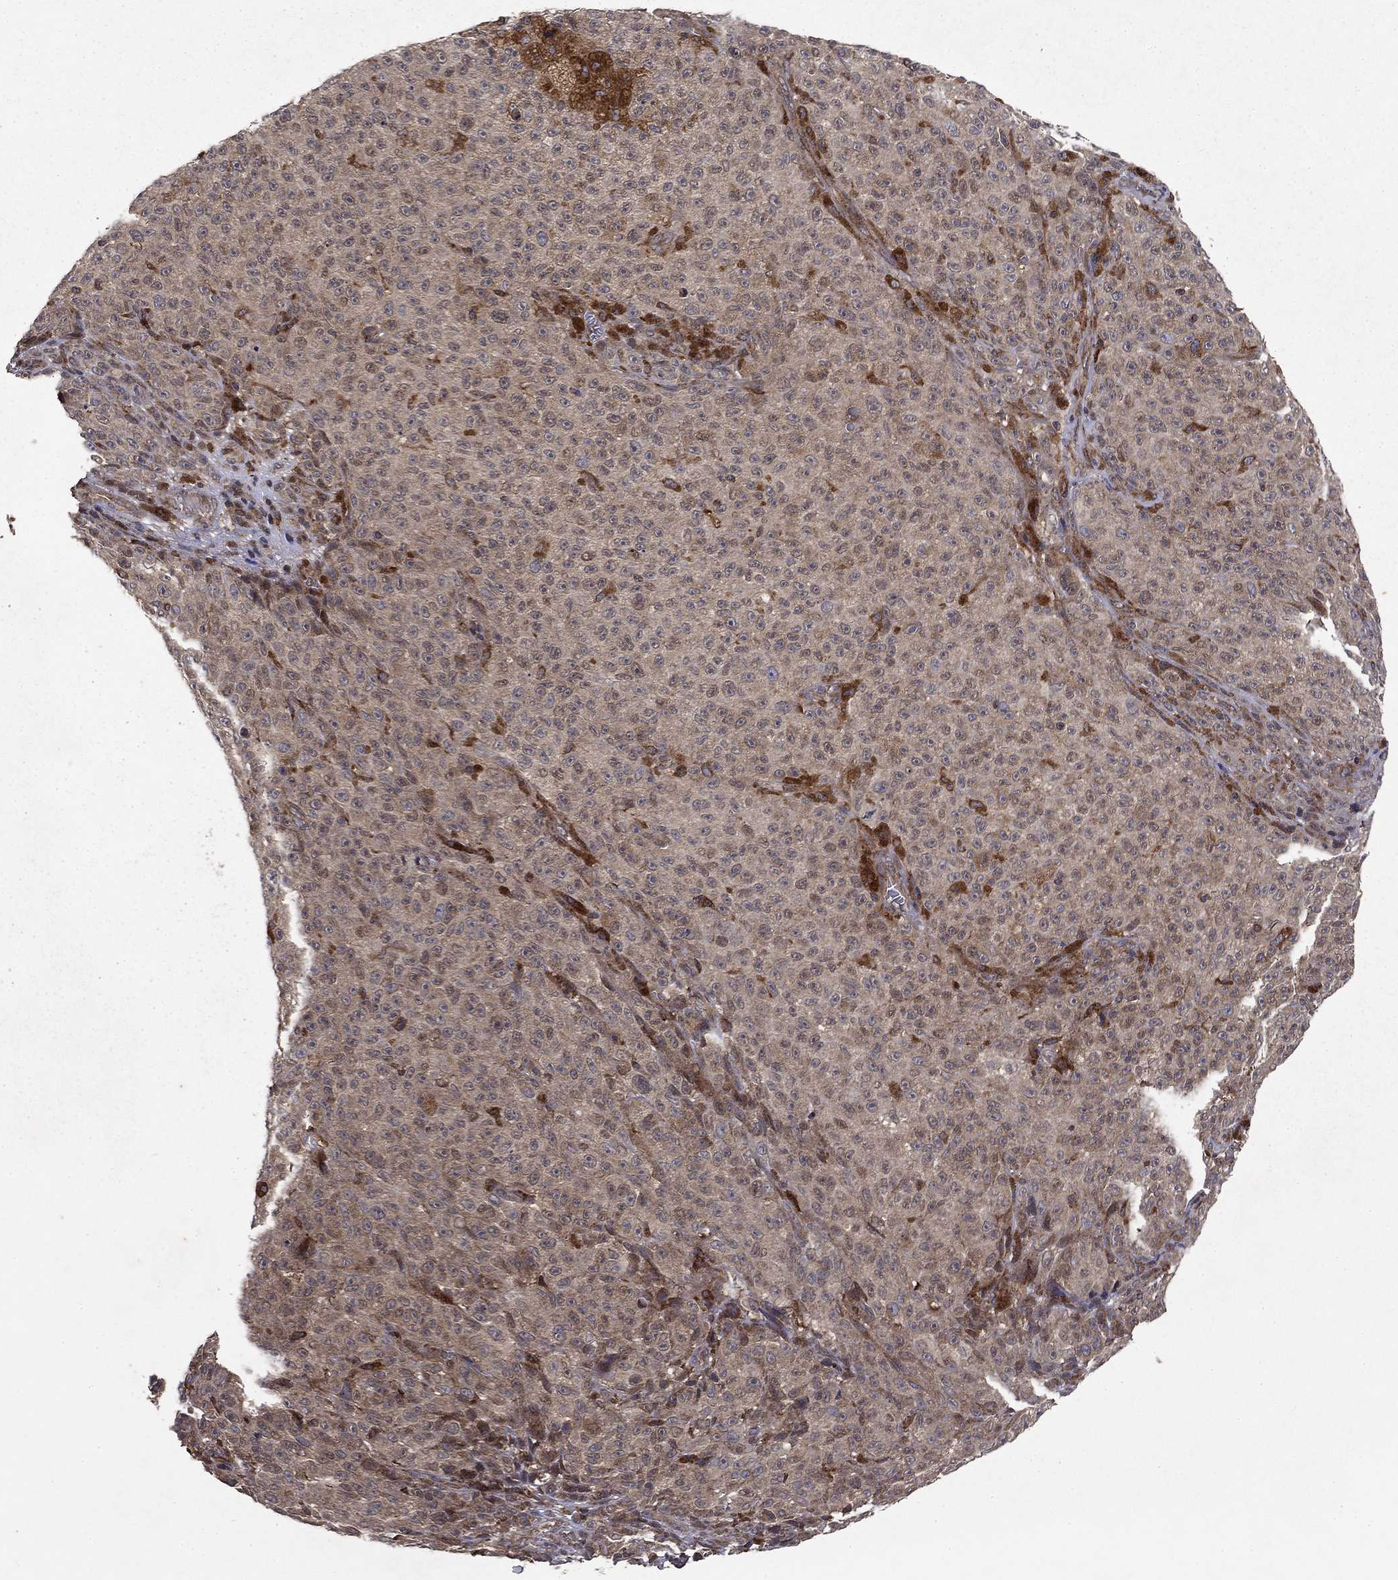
{"staining": {"intensity": "negative", "quantity": "none", "location": "none"}, "tissue": "melanoma", "cell_type": "Tumor cells", "image_type": "cancer", "snomed": [{"axis": "morphology", "description": "Malignant melanoma, NOS"}, {"axis": "topography", "description": "Skin"}], "caption": "Protein analysis of melanoma shows no significant expression in tumor cells.", "gene": "BABAM2", "patient": {"sex": "female", "age": 82}}